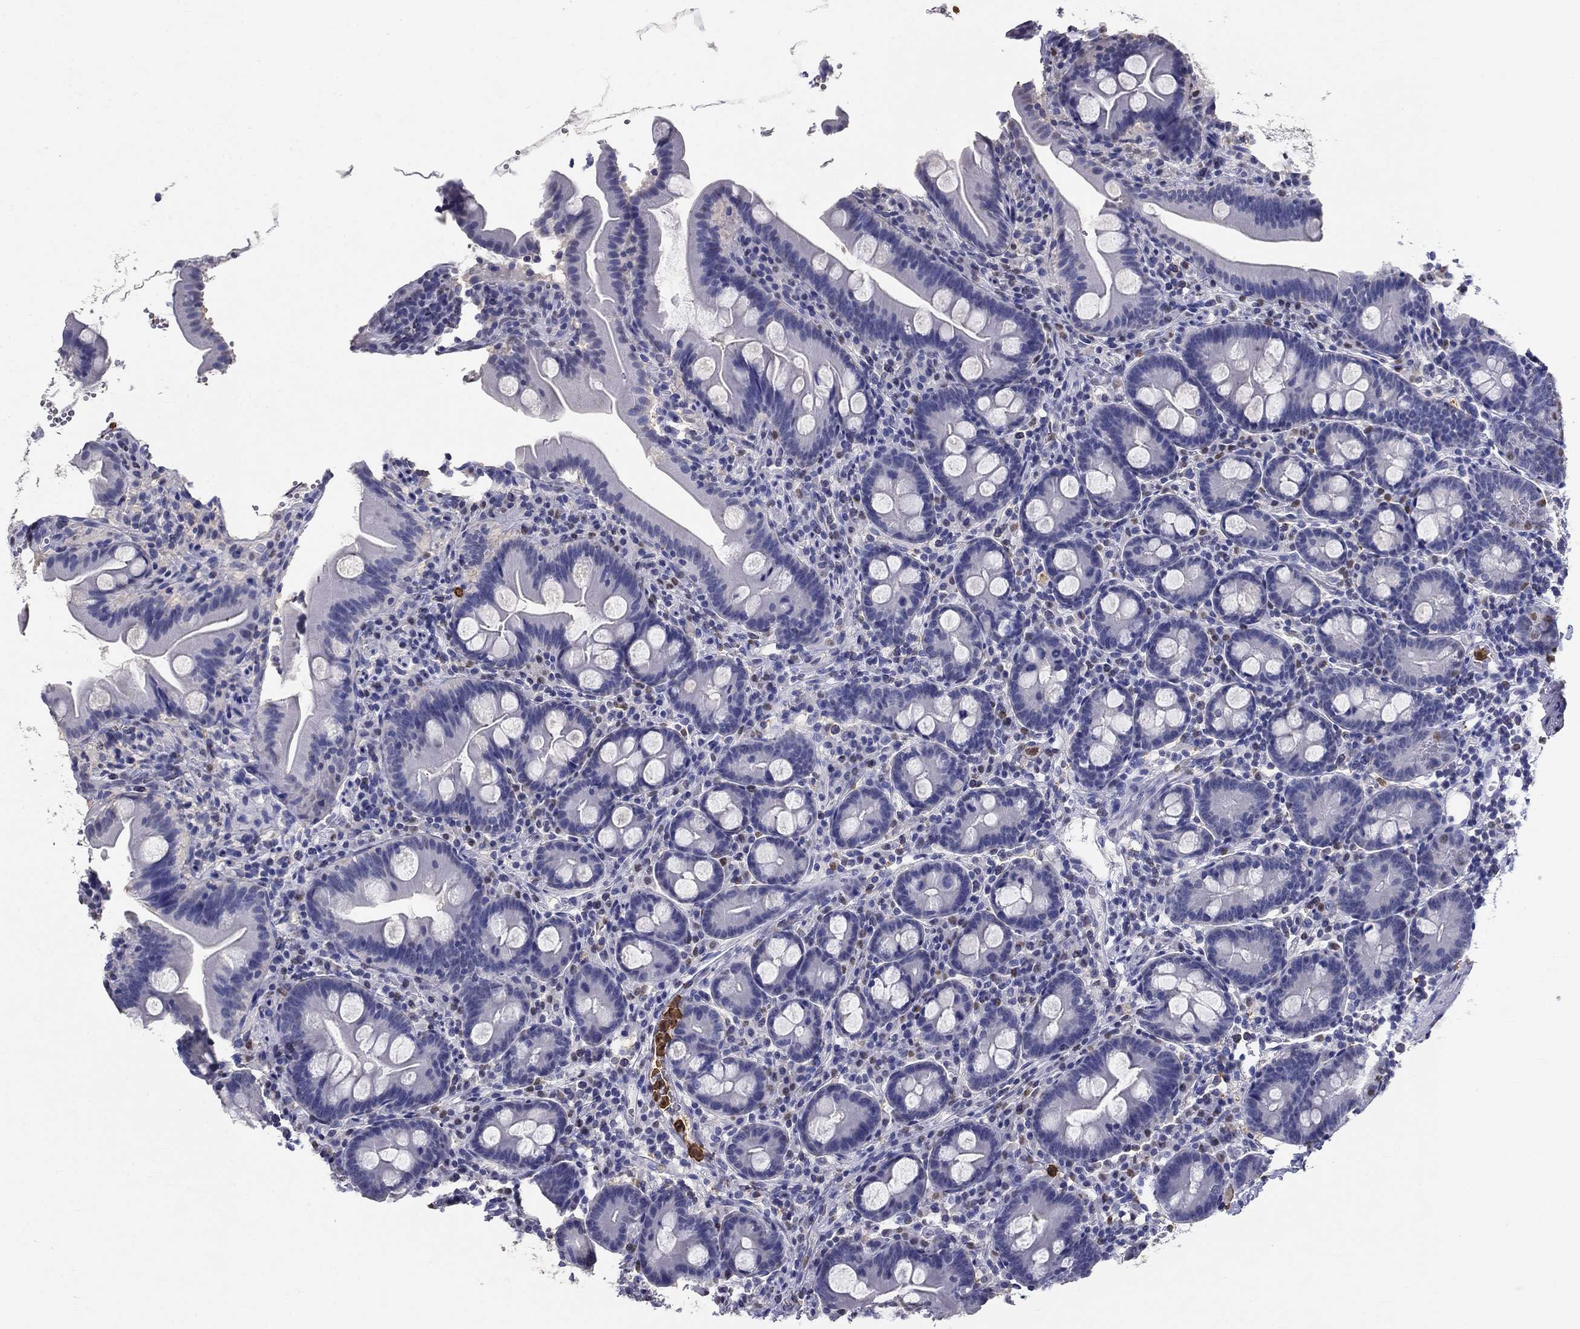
{"staining": {"intensity": "weak", "quantity": "<25%", "location": "nuclear"}, "tissue": "small intestine", "cell_type": "Glandular cells", "image_type": "normal", "snomed": [{"axis": "morphology", "description": "Normal tissue, NOS"}, {"axis": "topography", "description": "Small intestine"}], "caption": "Immunohistochemistry (IHC) of benign human small intestine demonstrates no staining in glandular cells. (DAB IHC with hematoxylin counter stain).", "gene": "IGSF8", "patient": {"sex": "female", "age": 44}}